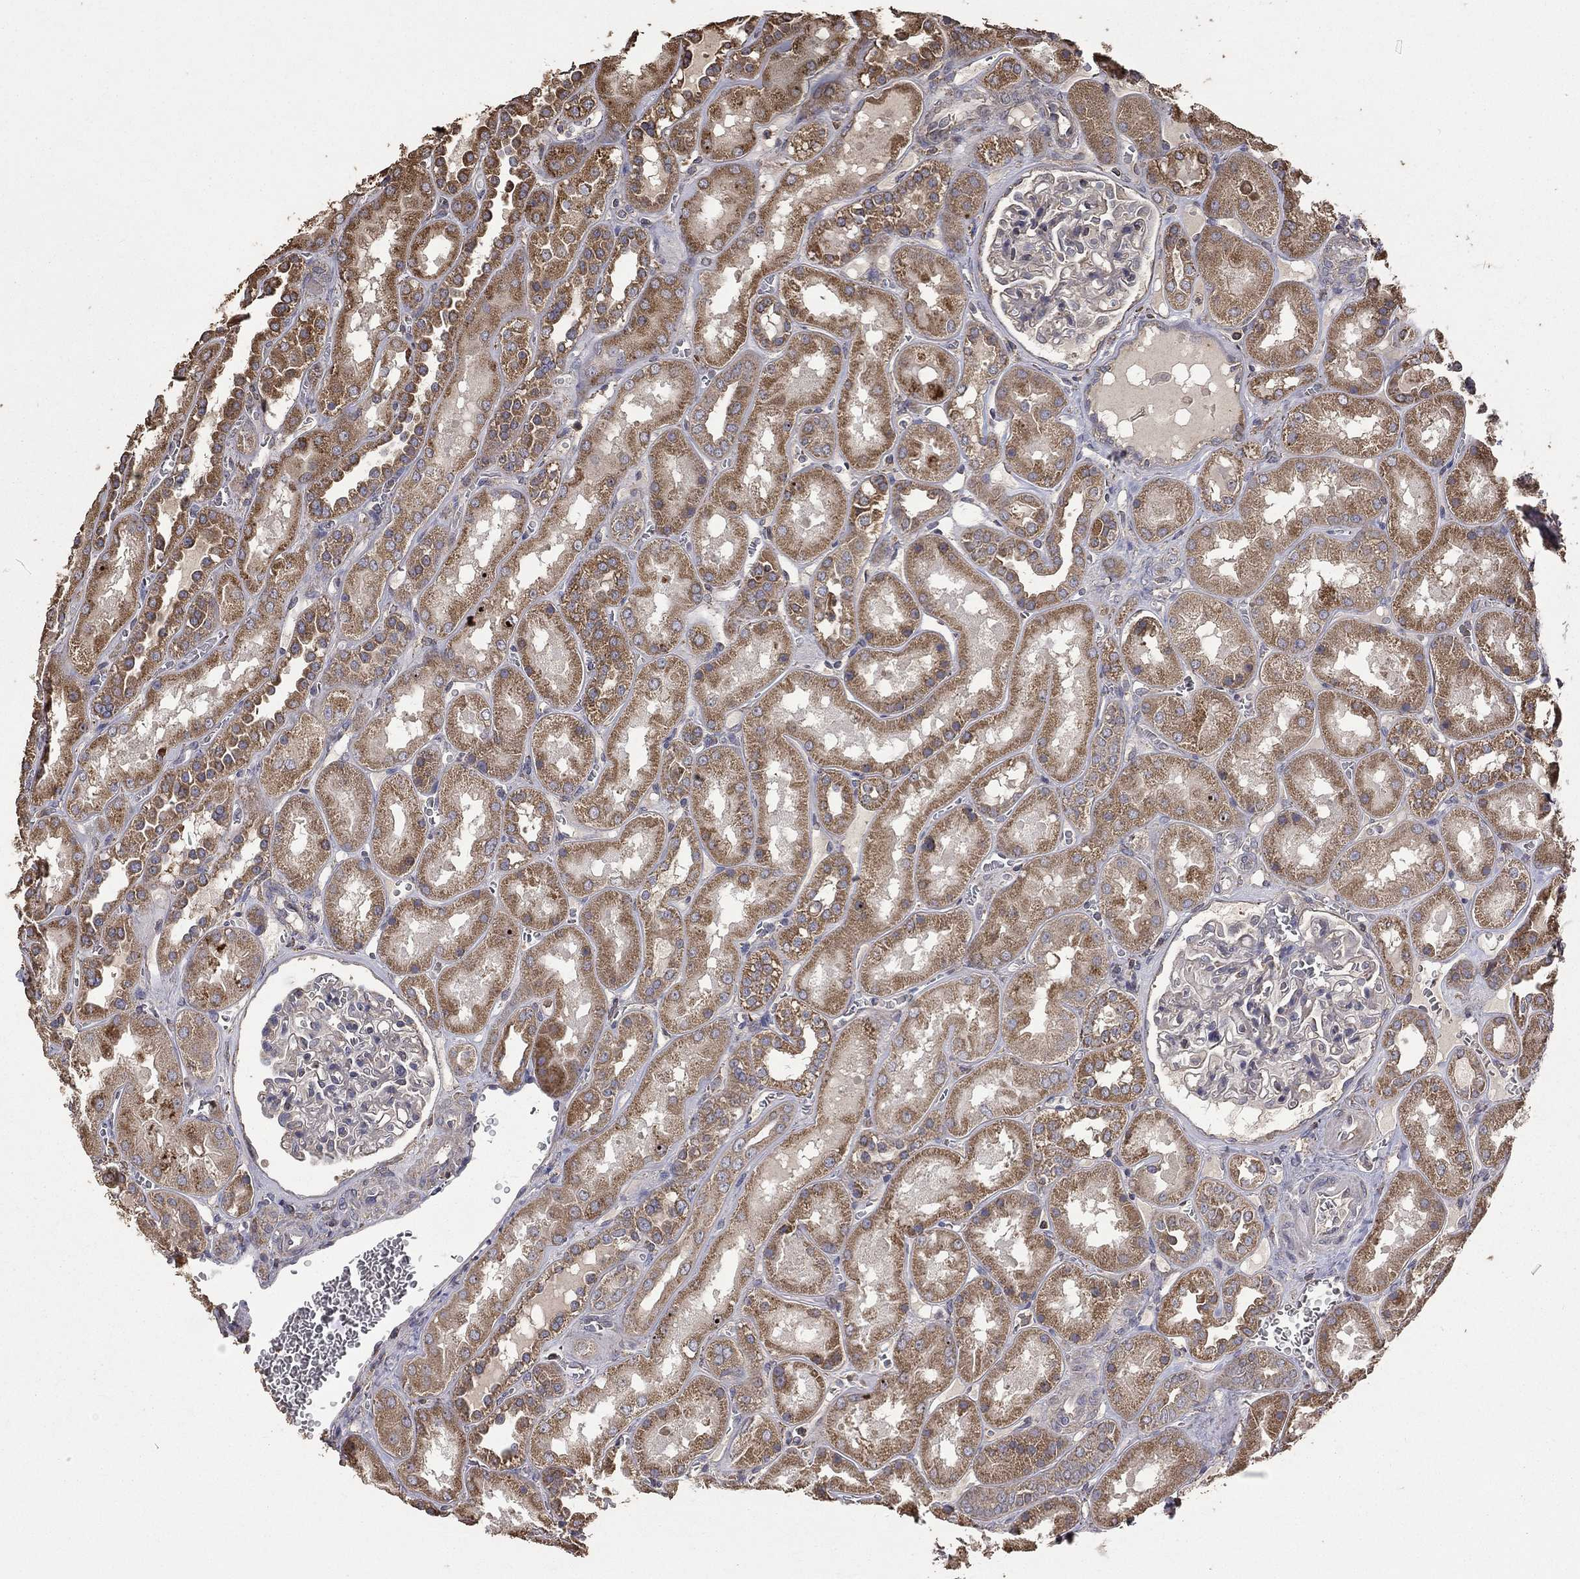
{"staining": {"intensity": "negative", "quantity": "none", "location": "none"}, "tissue": "kidney", "cell_type": "Cells in glomeruli", "image_type": "normal", "snomed": [{"axis": "morphology", "description": "Normal tissue, NOS"}, {"axis": "topography", "description": "Kidney"}], "caption": "Unremarkable kidney was stained to show a protein in brown. There is no significant positivity in cells in glomeruli.", "gene": "METTL27", "patient": {"sex": "male", "age": 73}}